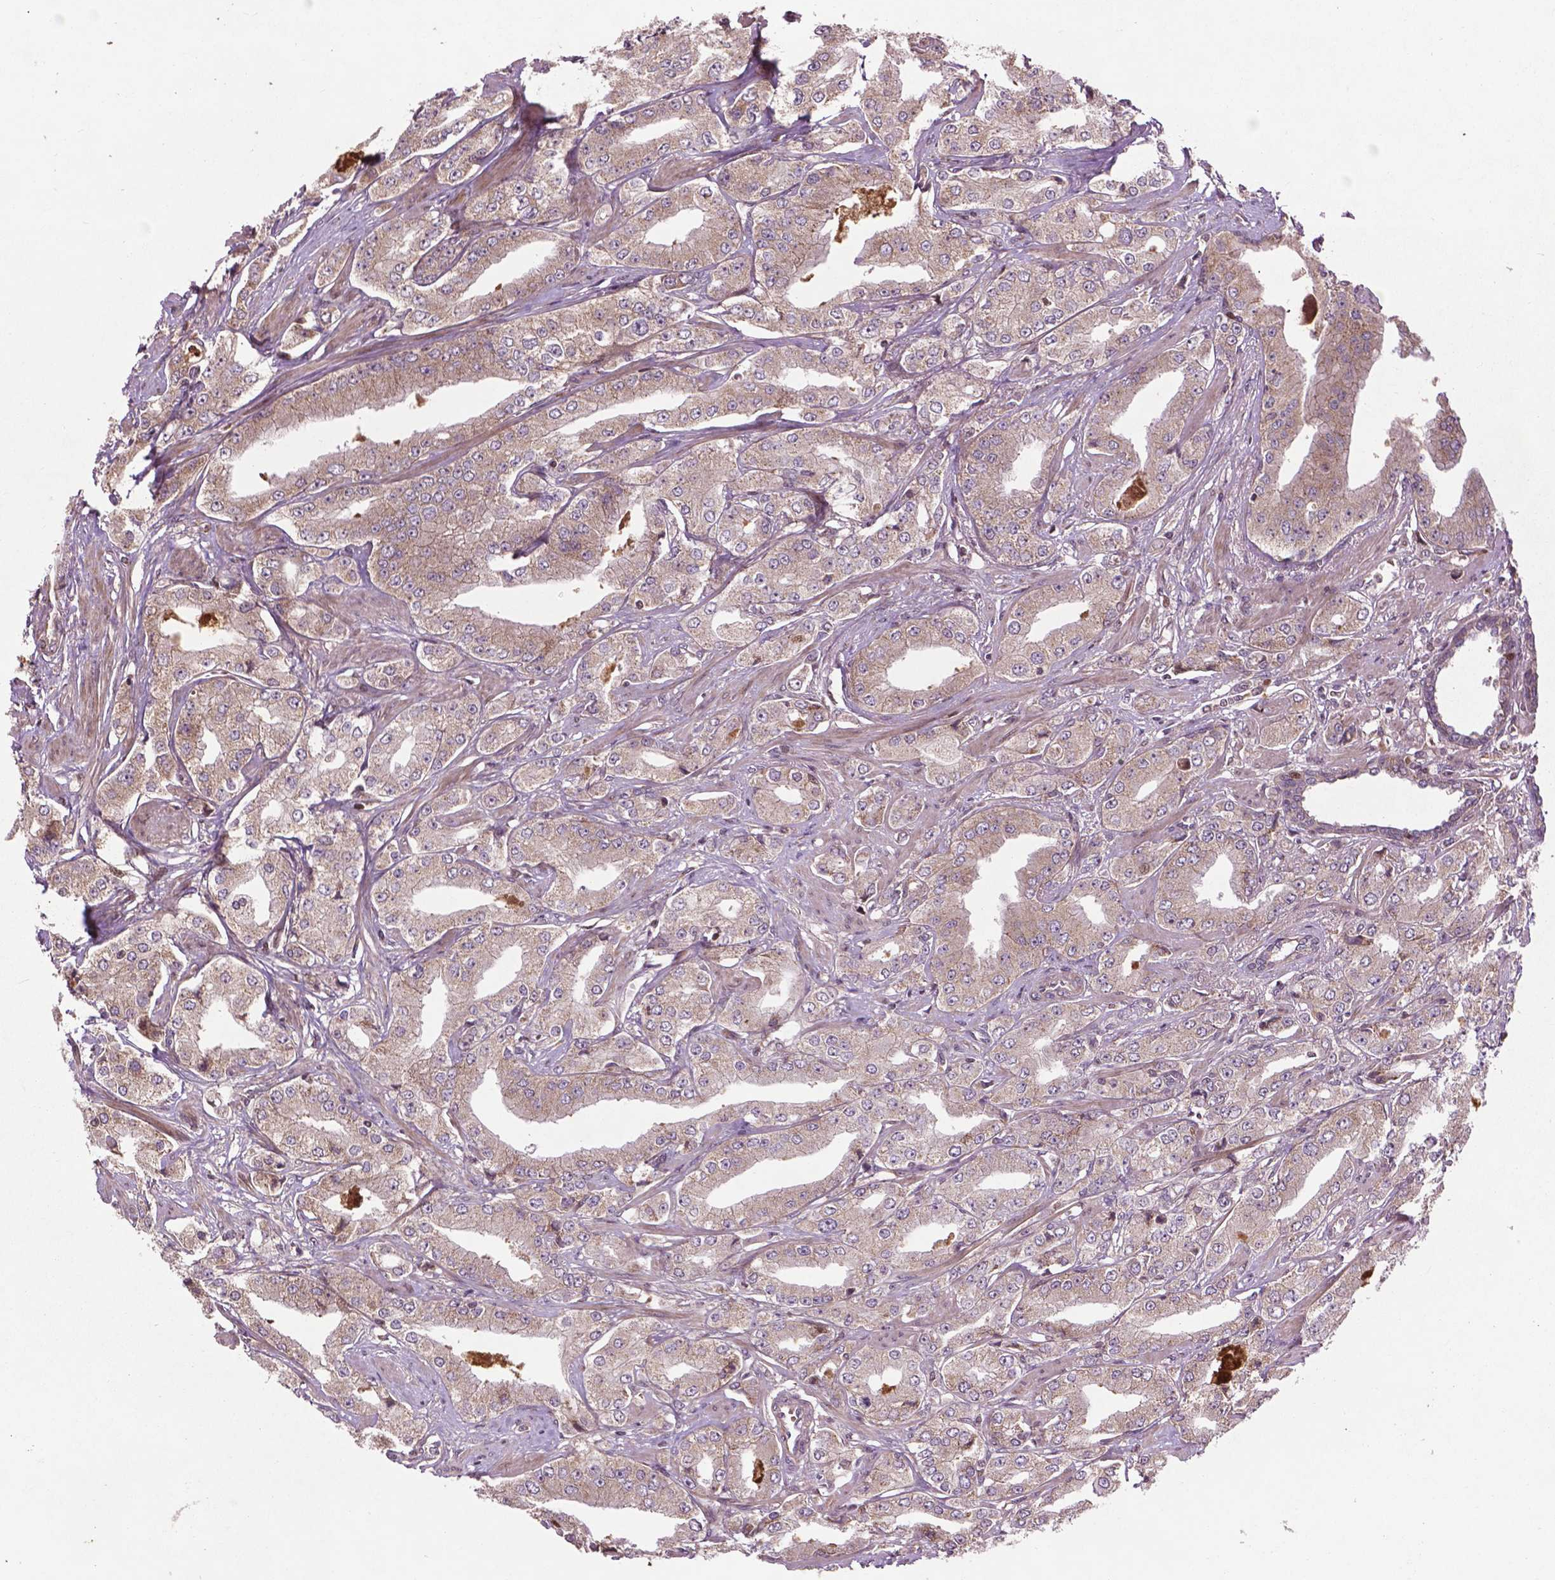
{"staining": {"intensity": "moderate", "quantity": ">75%", "location": "cytoplasmic/membranous"}, "tissue": "prostate cancer", "cell_type": "Tumor cells", "image_type": "cancer", "snomed": [{"axis": "morphology", "description": "Adenocarcinoma, Low grade"}, {"axis": "topography", "description": "Prostate"}], "caption": "Brown immunohistochemical staining in prostate low-grade adenocarcinoma exhibits moderate cytoplasmic/membranous staining in about >75% of tumor cells.", "gene": "B3GALNT2", "patient": {"sex": "male", "age": 60}}